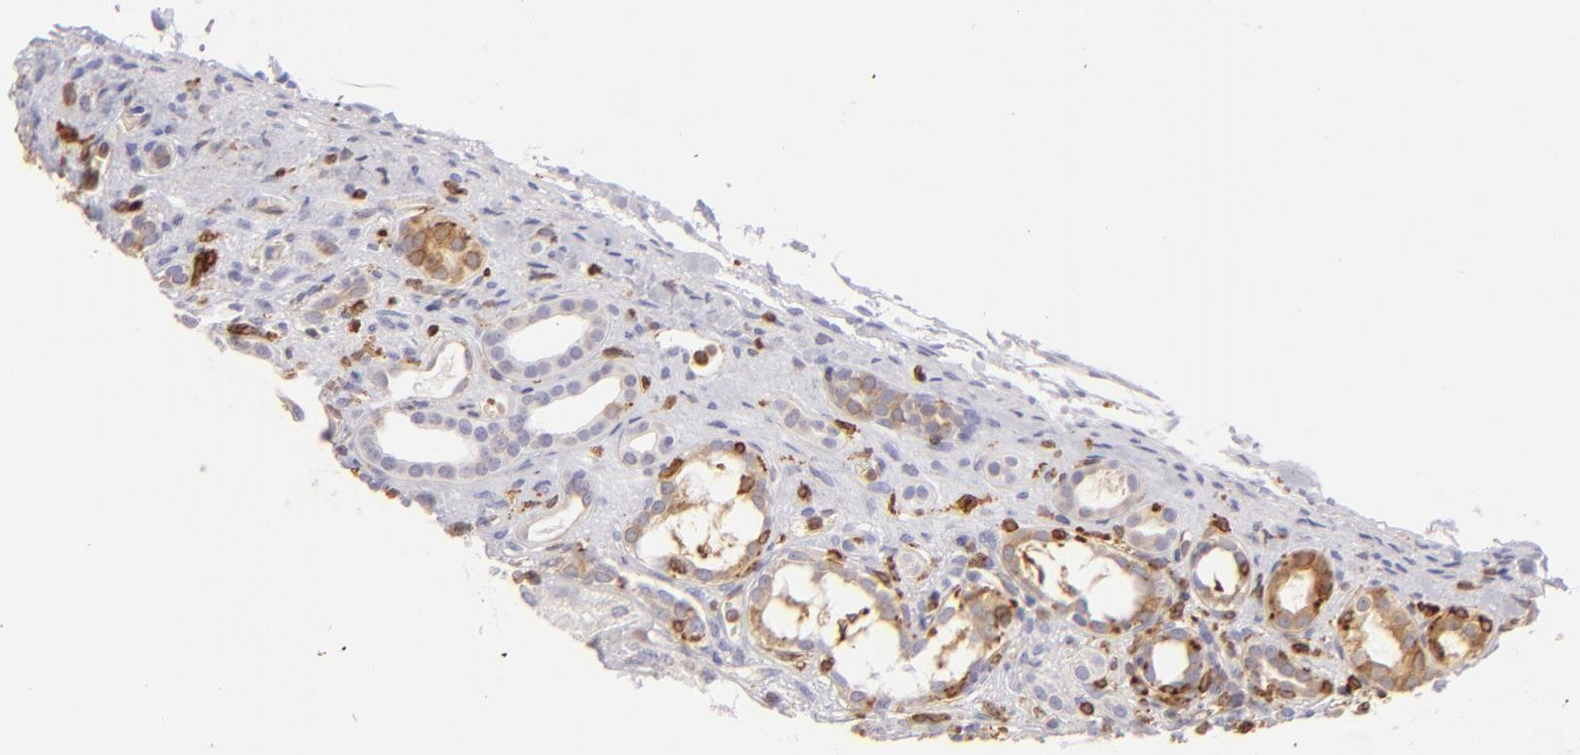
{"staining": {"intensity": "moderate", "quantity": "25%-75%", "location": "cytoplasmic/membranous"}, "tissue": "kidney", "cell_type": "Cells in glomeruli", "image_type": "normal", "snomed": [{"axis": "morphology", "description": "Normal tissue, NOS"}, {"axis": "topography", "description": "Kidney"}], "caption": "Normal kidney displays moderate cytoplasmic/membranous staining in approximately 25%-75% of cells in glomeruli, visualized by immunohistochemistry.", "gene": "CD74", "patient": {"sex": "male", "age": 7}}